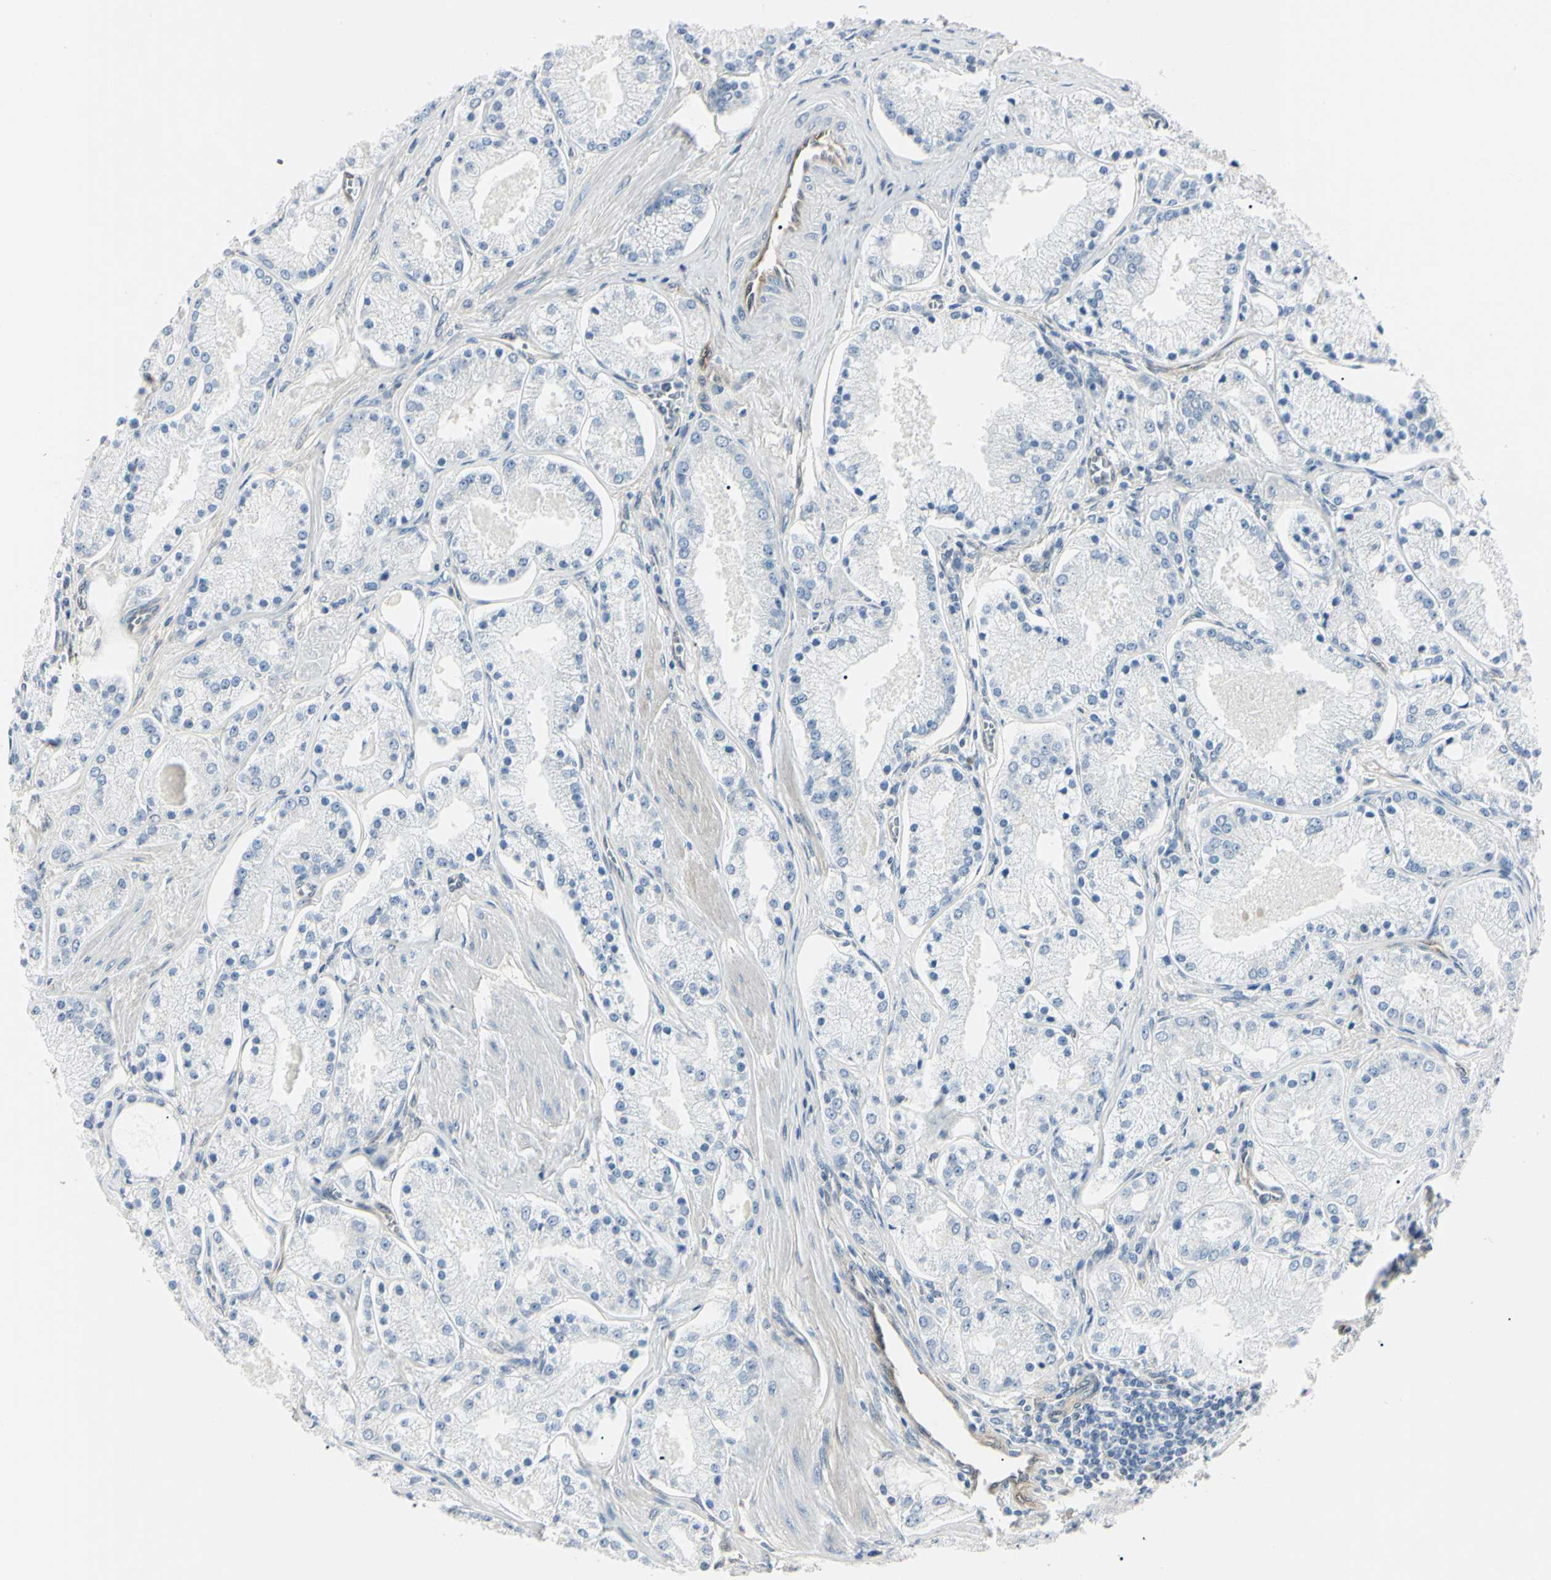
{"staining": {"intensity": "negative", "quantity": "none", "location": "none"}, "tissue": "prostate cancer", "cell_type": "Tumor cells", "image_type": "cancer", "snomed": [{"axis": "morphology", "description": "Adenocarcinoma, High grade"}, {"axis": "topography", "description": "Prostate"}], "caption": "This is an immunohistochemistry (IHC) micrograph of prostate adenocarcinoma (high-grade). There is no positivity in tumor cells.", "gene": "AKR1C3", "patient": {"sex": "male", "age": 66}}